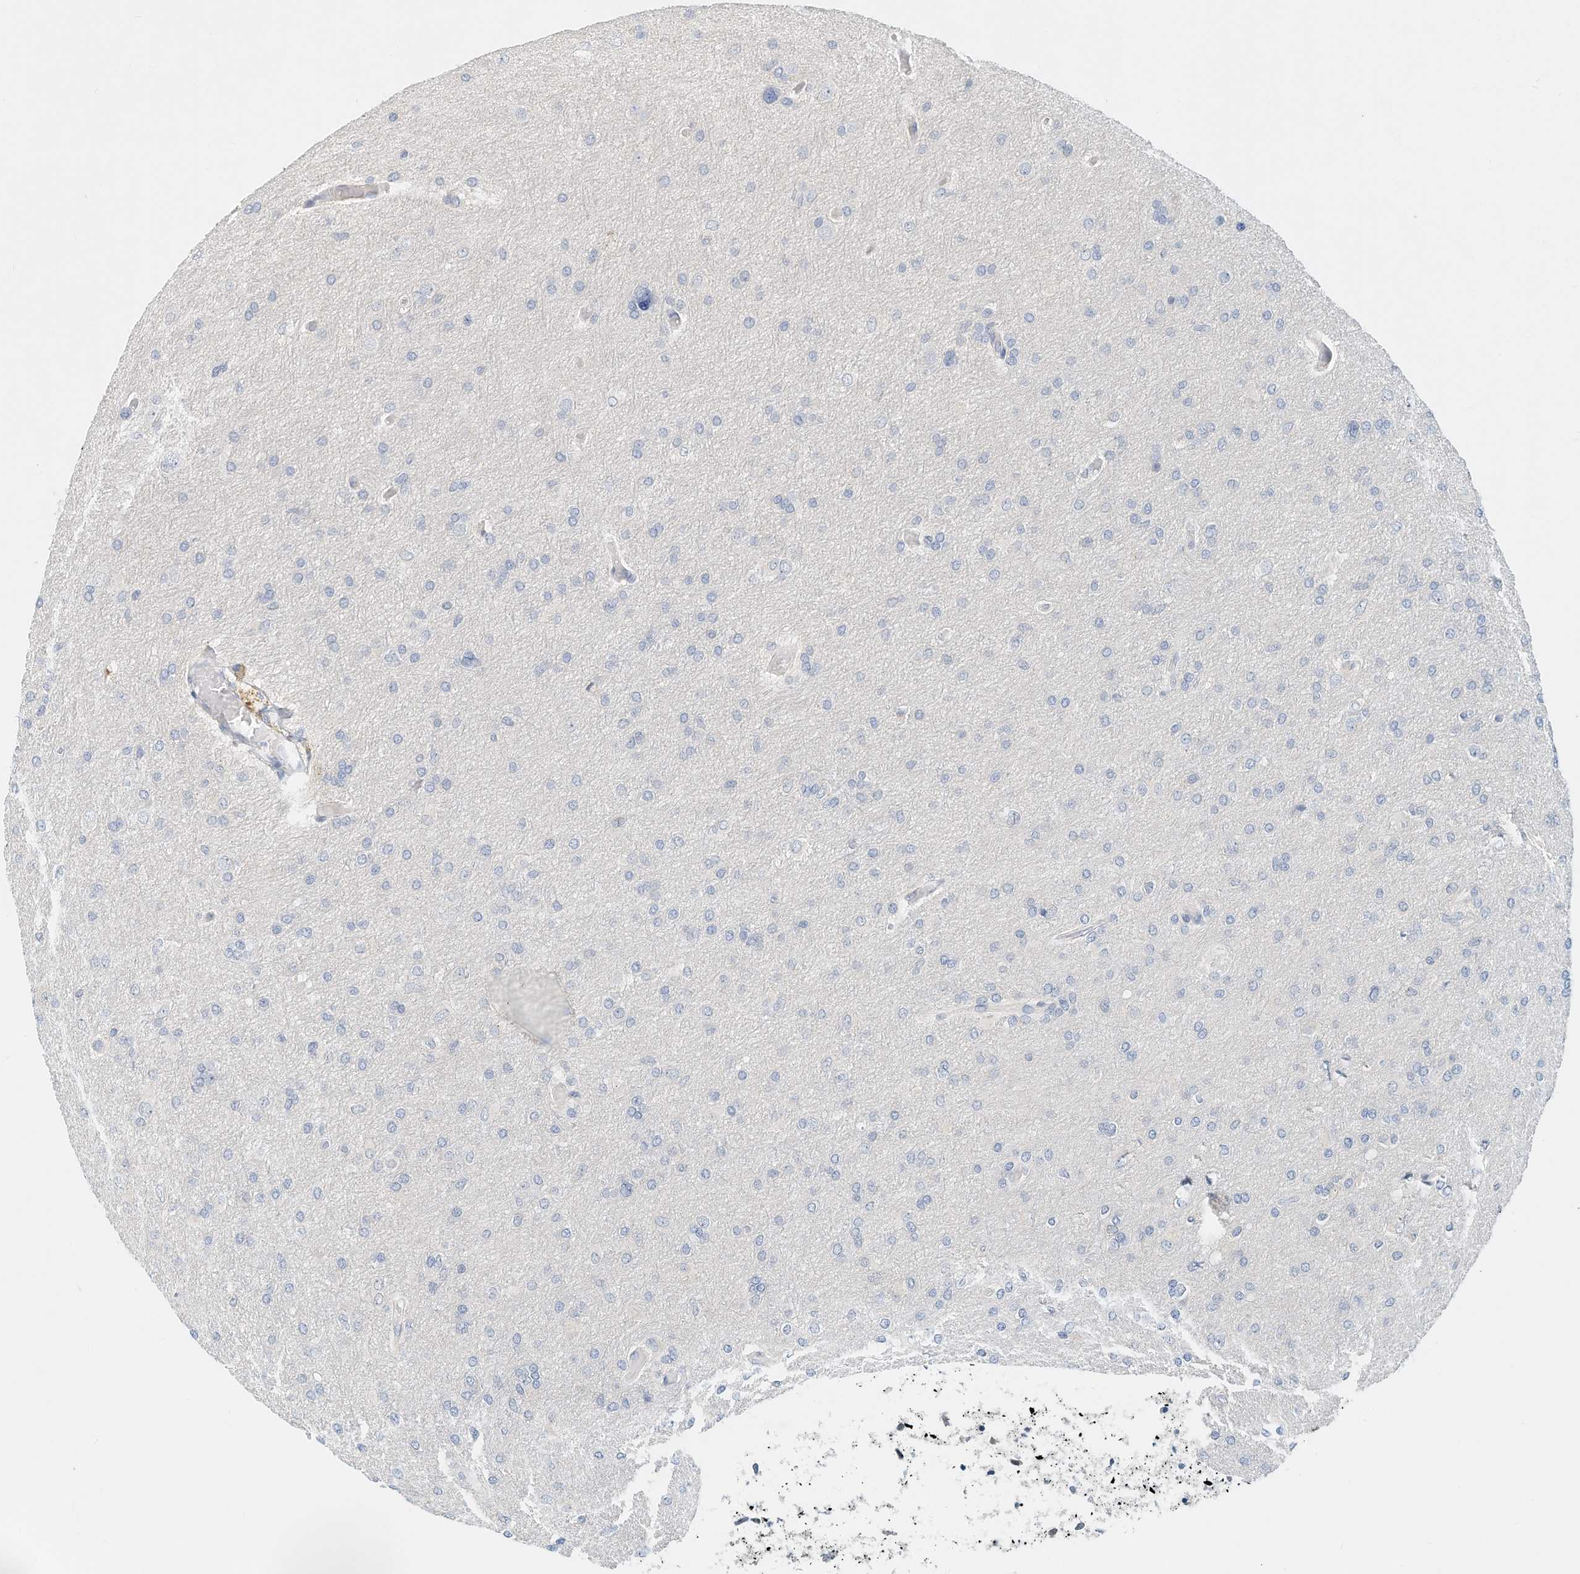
{"staining": {"intensity": "negative", "quantity": "none", "location": "none"}, "tissue": "glioma", "cell_type": "Tumor cells", "image_type": "cancer", "snomed": [{"axis": "morphology", "description": "Glioma, malignant, High grade"}, {"axis": "topography", "description": "Cerebral cortex"}], "caption": "Immunohistochemical staining of high-grade glioma (malignant) reveals no significant positivity in tumor cells. (DAB immunohistochemistry with hematoxylin counter stain).", "gene": "ARHGAP28", "patient": {"sex": "female", "age": 36}}